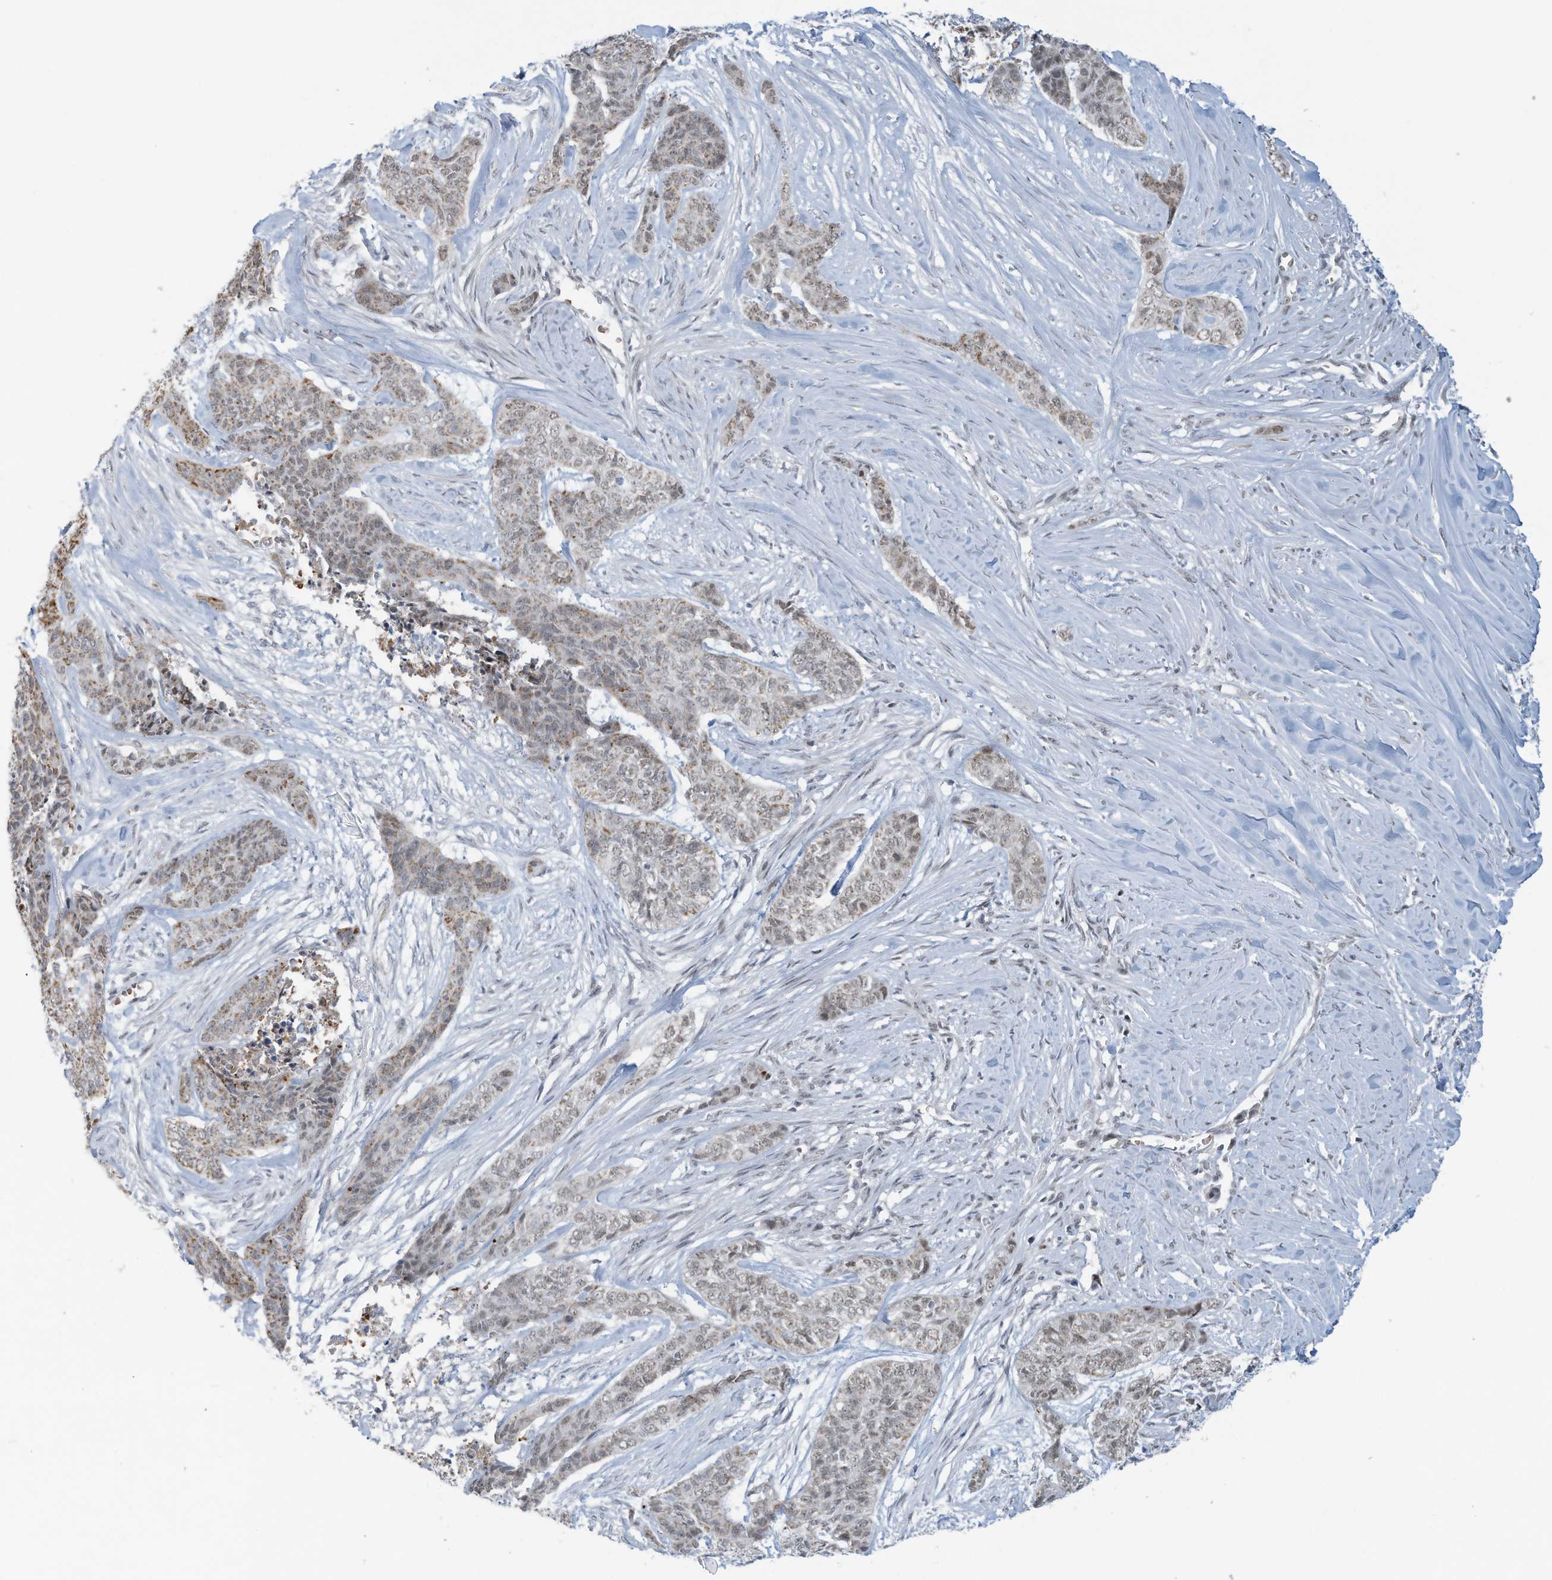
{"staining": {"intensity": "weak", "quantity": "25%-75%", "location": "cytoplasmic/membranous,nuclear"}, "tissue": "skin cancer", "cell_type": "Tumor cells", "image_type": "cancer", "snomed": [{"axis": "morphology", "description": "Basal cell carcinoma"}, {"axis": "topography", "description": "Skin"}], "caption": "A high-resolution micrograph shows immunohistochemistry staining of basal cell carcinoma (skin), which demonstrates weak cytoplasmic/membranous and nuclear staining in about 25%-75% of tumor cells. Nuclei are stained in blue.", "gene": "ECT2L", "patient": {"sex": "female", "age": 64}}